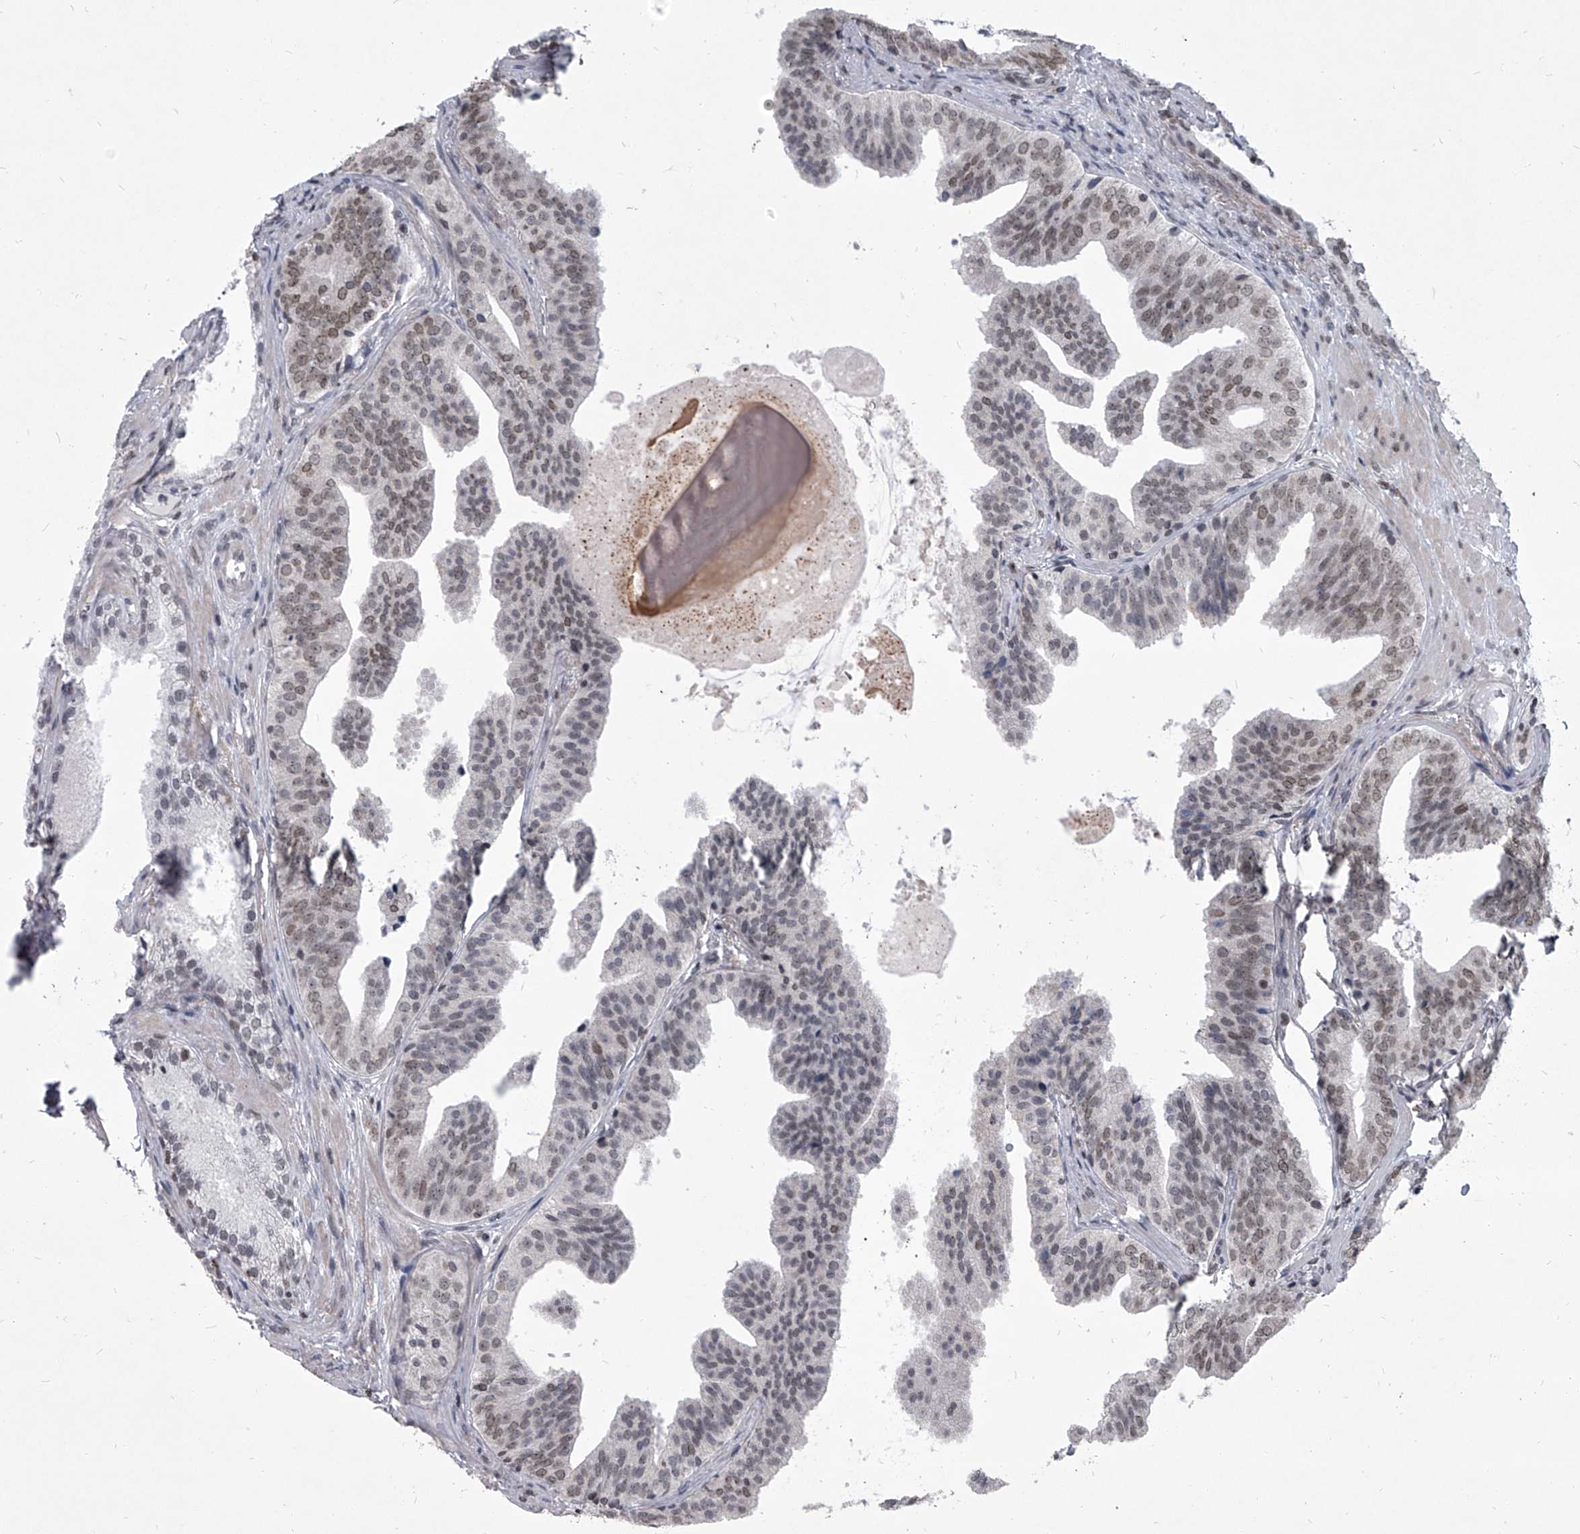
{"staining": {"intensity": "weak", "quantity": "25%-75%", "location": "nuclear"}, "tissue": "prostate cancer", "cell_type": "Tumor cells", "image_type": "cancer", "snomed": [{"axis": "morphology", "description": "Normal morphology"}, {"axis": "morphology", "description": "Adenocarcinoma, Low grade"}, {"axis": "topography", "description": "Prostate"}], "caption": "Immunohistochemistry of human prostate cancer (low-grade adenocarcinoma) reveals low levels of weak nuclear positivity in about 25%-75% of tumor cells. (IHC, brightfield microscopy, high magnification).", "gene": "PPIL4", "patient": {"sex": "male", "age": 72}}